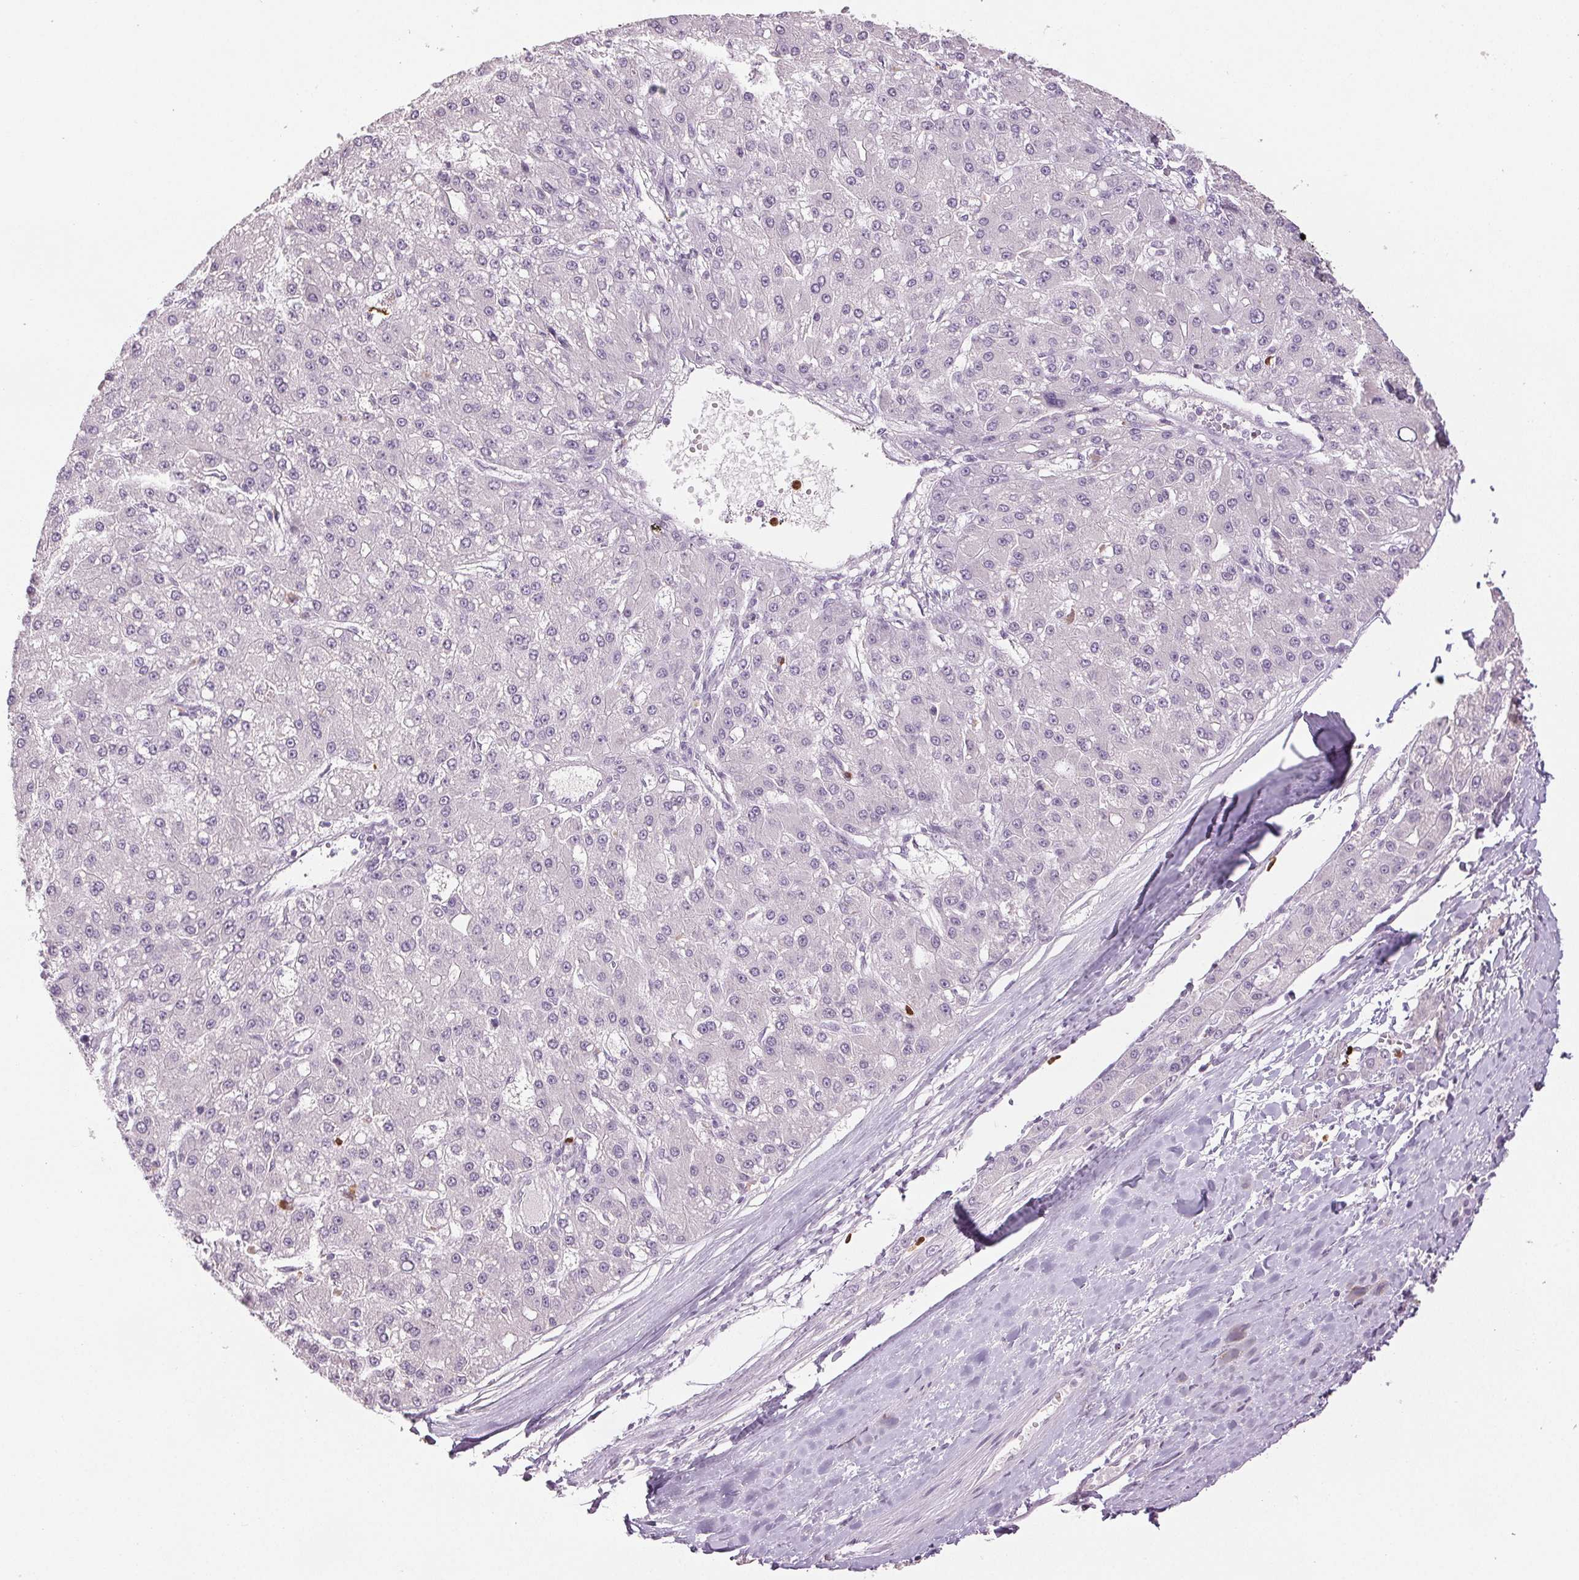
{"staining": {"intensity": "negative", "quantity": "none", "location": "none"}, "tissue": "liver cancer", "cell_type": "Tumor cells", "image_type": "cancer", "snomed": [{"axis": "morphology", "description": "Carcinoma, Hepatocellular, NOS"}, {"axis": "topography", "description": "Liver"}], "caption": "This histopathology image is of liver cancer (hepatocellular carcinoma) stained with immunohistochemistry (IHC) to label a protein in brown with the nuclei are counter-stained blue. There is no staining in tumor cells.", "gene": "LTF", "patient": {"sex": "male", "age": 67}}